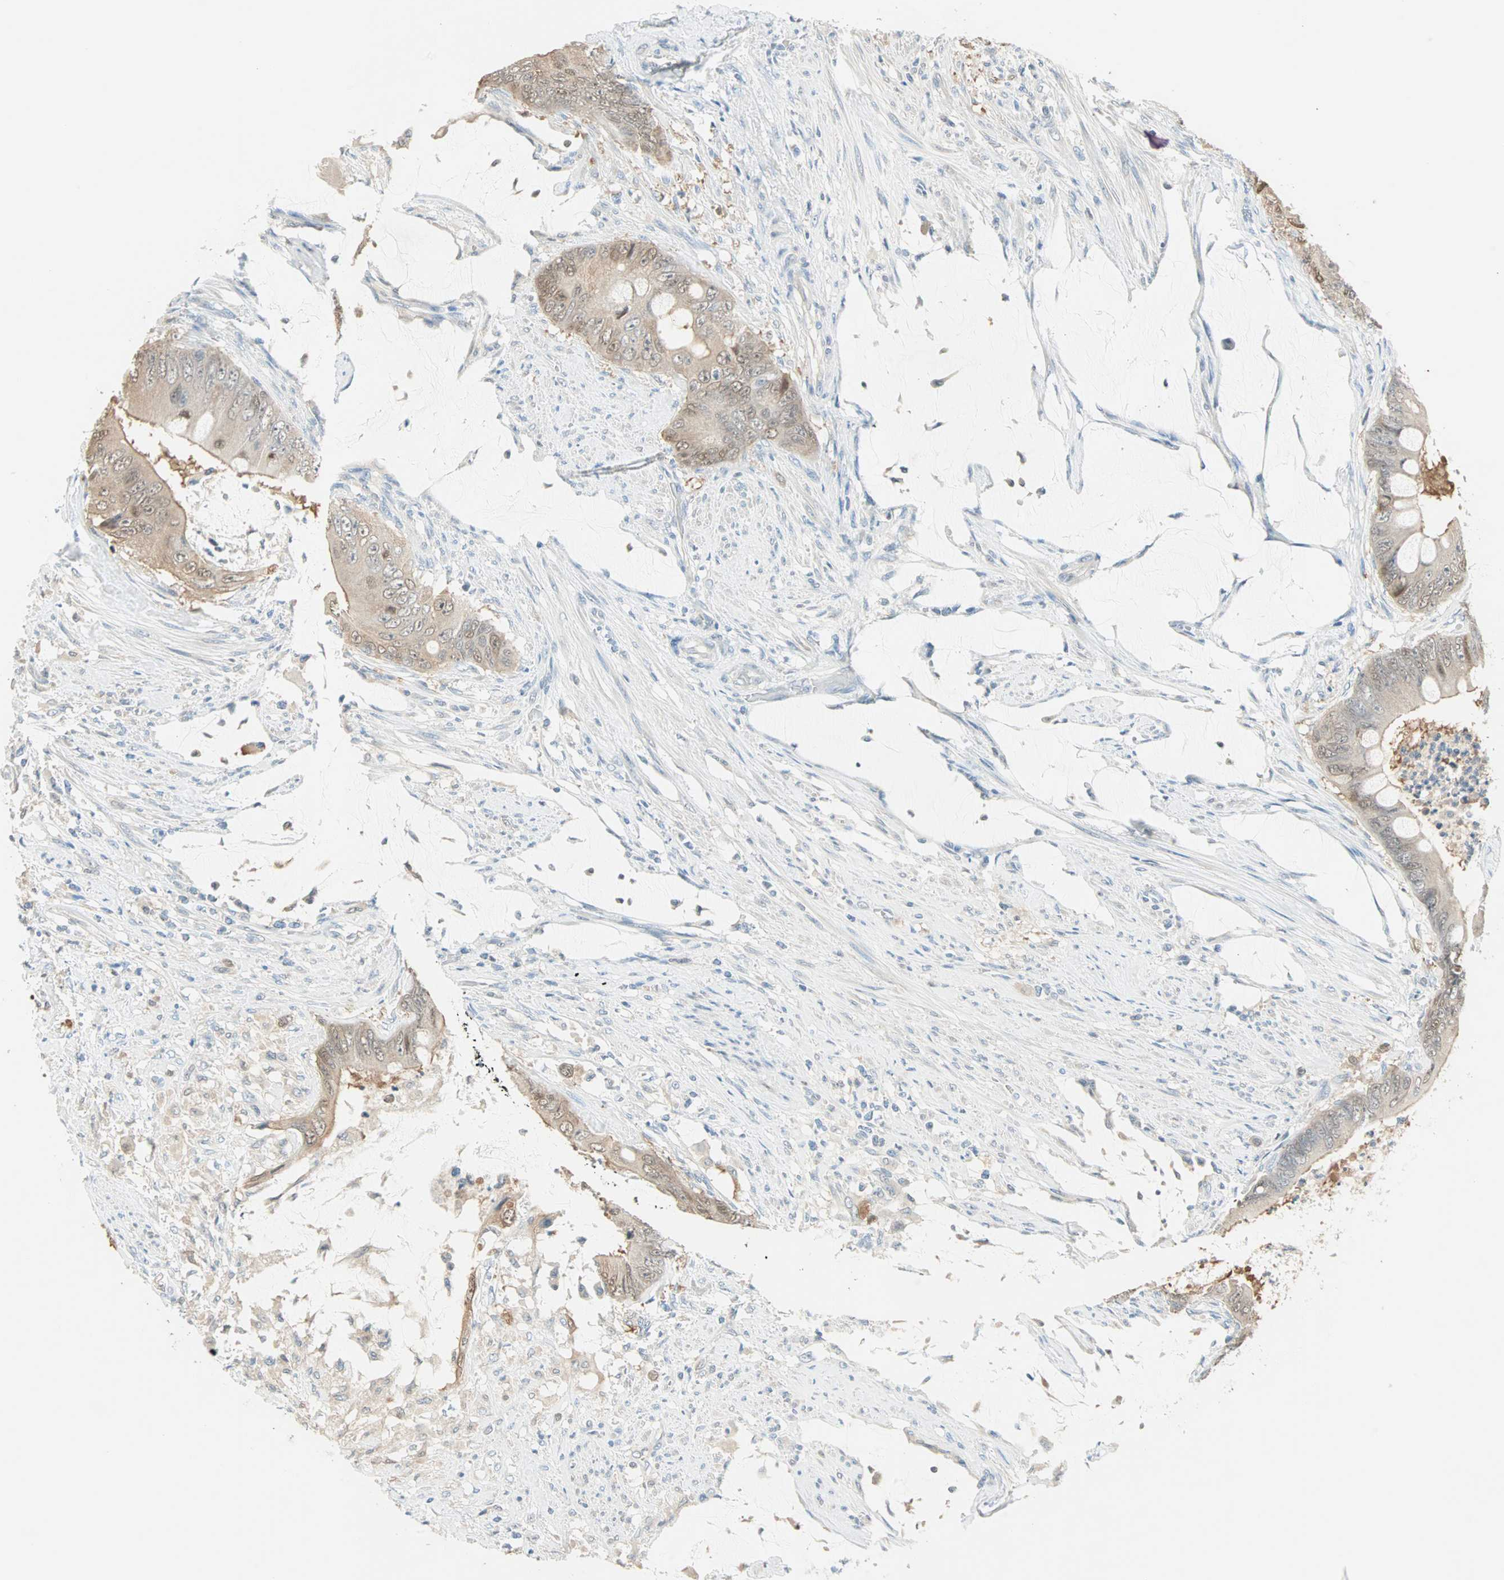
{"staining": {"intensity": "moderate", "quantity": ">75%", "location": "cytoplasmic/membranous,nuclear"}, "tissue": "colorectal cancer", "cell_type": "Tumor cells", "image_type": "cancer", "snomed": [{"axis": "morphology", "description": "Adenocarcinoma, NOS"}, {"axis": "topography", "description": "Rectum"}], "caption": "Tumor cells show medium levels of moderate cytoplasmic/membranous and nuclear staining in about >75% of cells in human colorectal cancer.", "gene": "S100A1", "patient": {"sex": "female", "age": 77}}